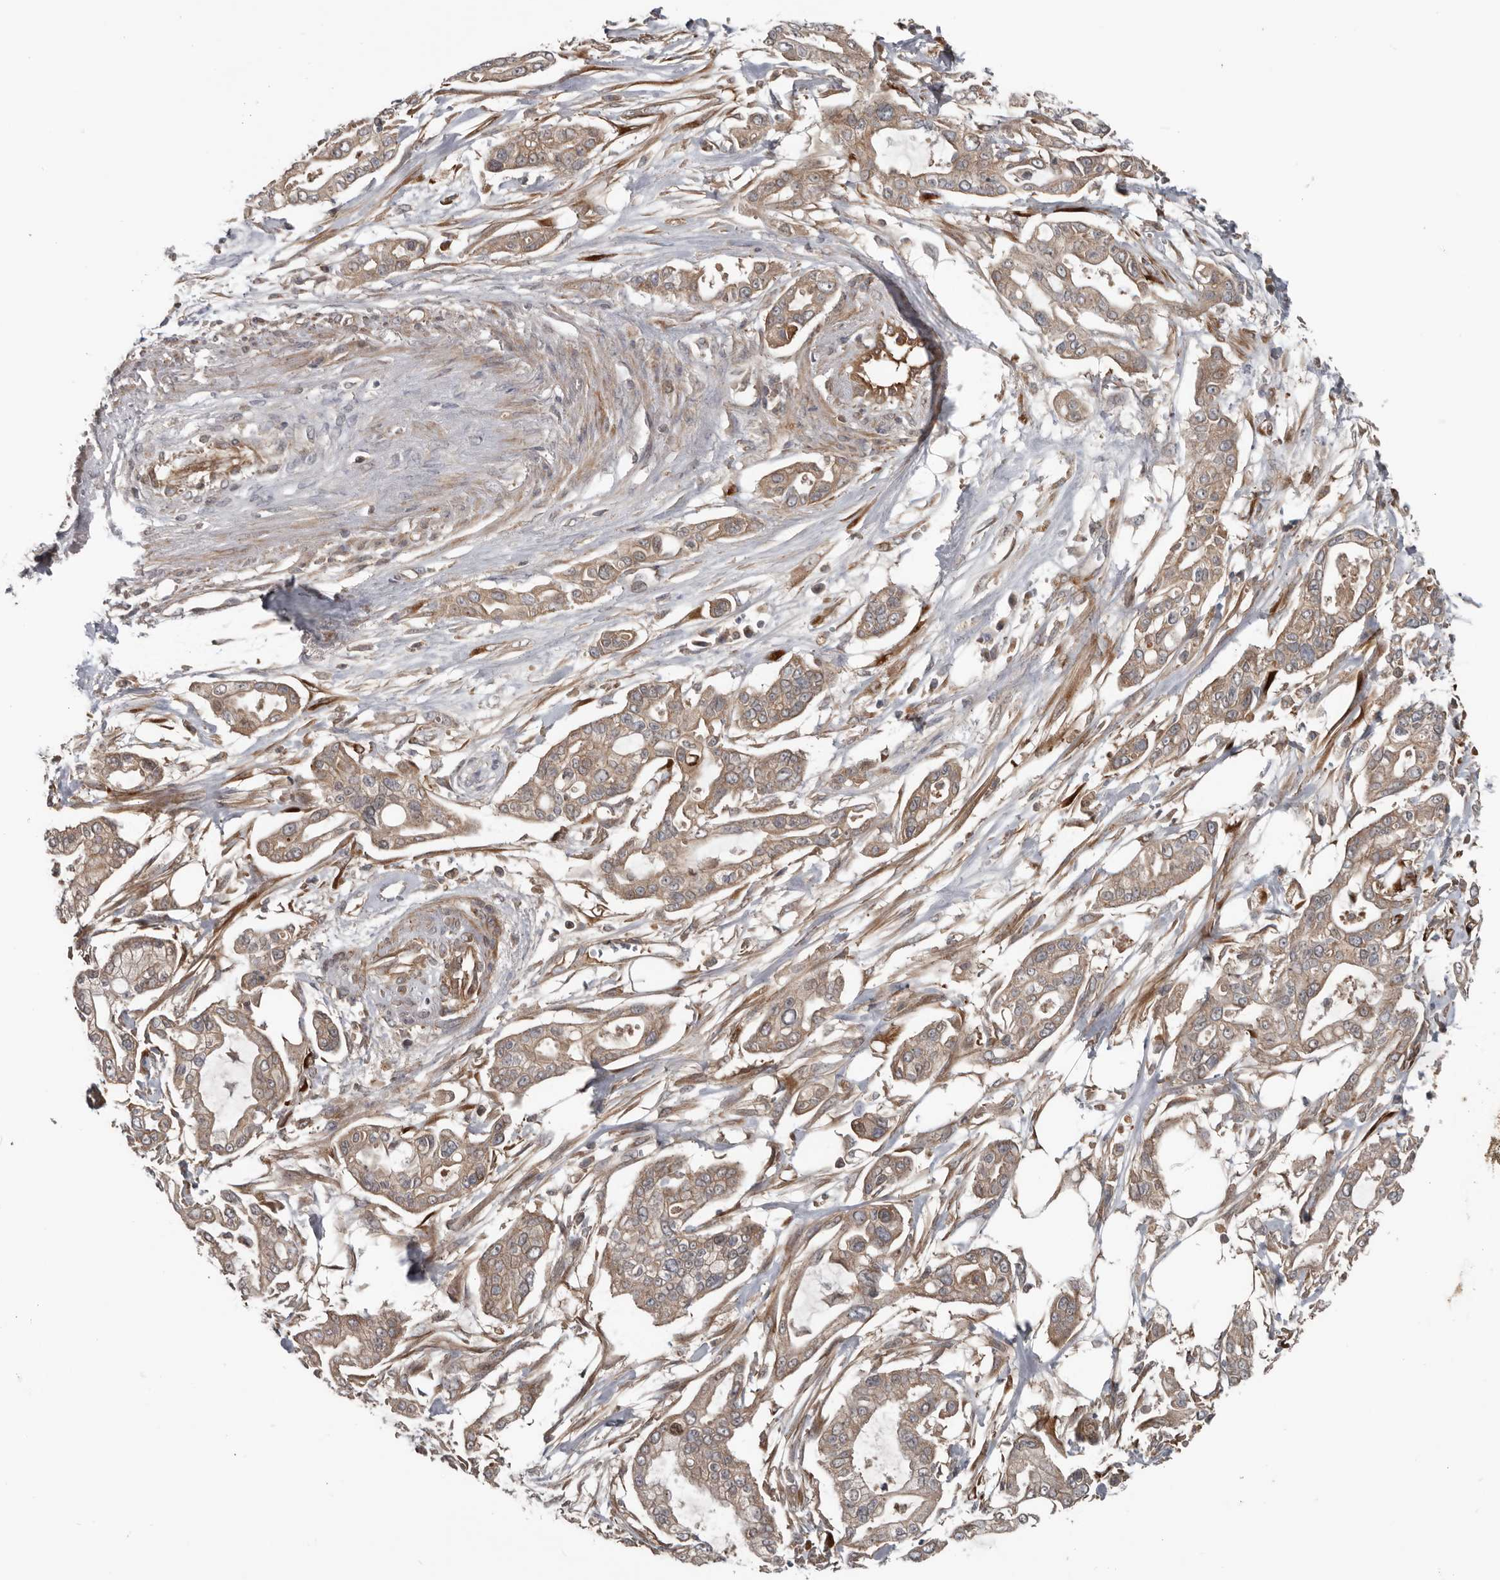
{"staining": {"intensity": "moderate", "quantity": ">75%", "location": "cytoplasmic/membranous"}, "tissue": "pancreatic cancer", "cell_type": "Tumor cells", "image_type": "cancer", "snomed": [{"axis": "morphology", "description": "Adenocarcinoma, NOS"}, {"axis": "topography", "description": "Pancreas"}], "caption": "The photomicrograph shows staining of pancreatic cancer, revealing moderate cytoplasmic/membranous protein positivity (brown color) within tumor cells.", "gene": "DNAJB4", "patient": {"sex": "male", "age": 68}}